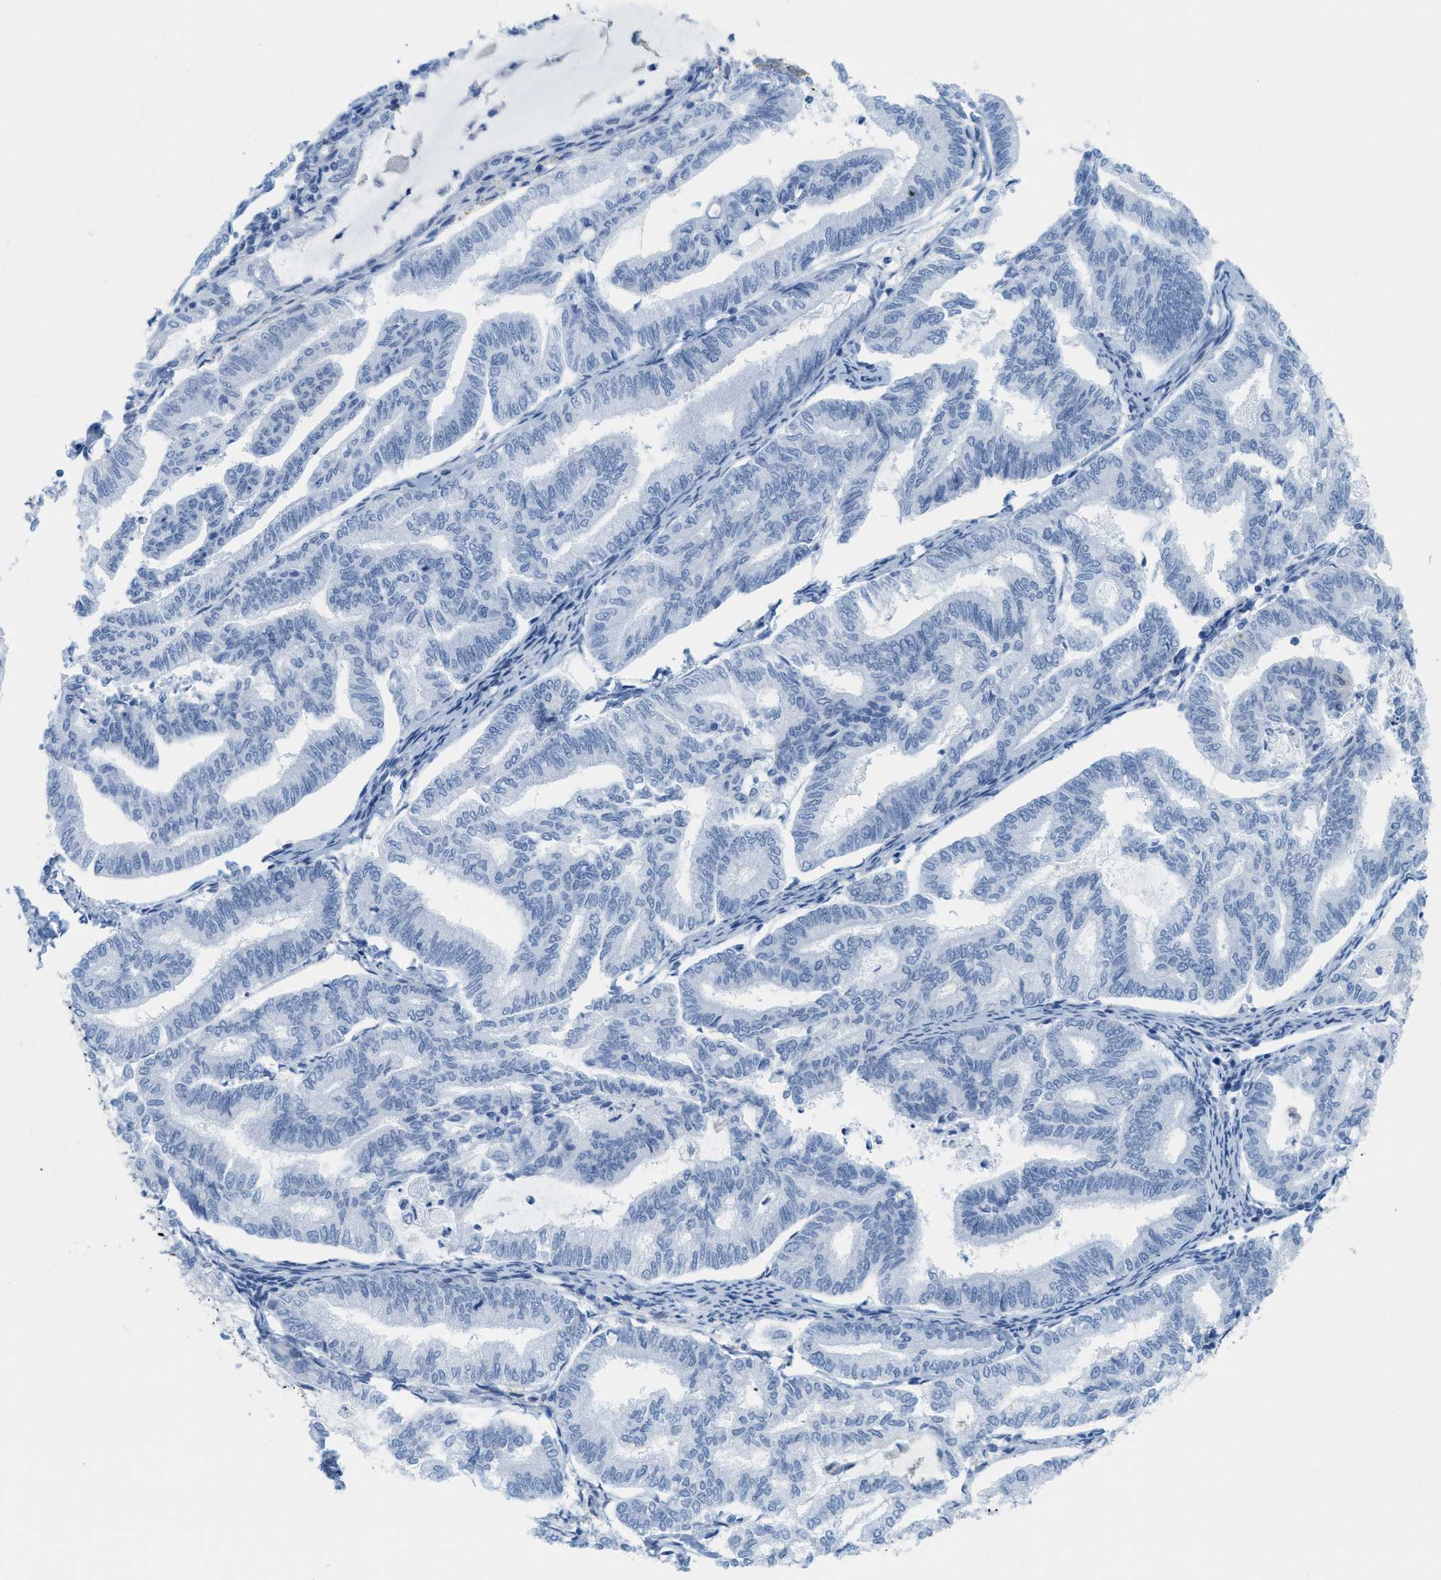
{"staining": {"intensity": "negative", "quantity": "none", "location": "none"}, "tissue": "endometrial cancer", "cell_type": "Tumor cells", "image_type": "cancer", "snomed": [{"axis": "morphology", "description": "Adenocarcinoma, NOS"}, {"axis": "topography", "description": "Endometrium"}], "caption": "Tumor cells are negative for brown protein staining in endometrial cancer (adenocarcinoma).", "gene": "ASGR1", "patient": {"sex": "female", "age": 79}}